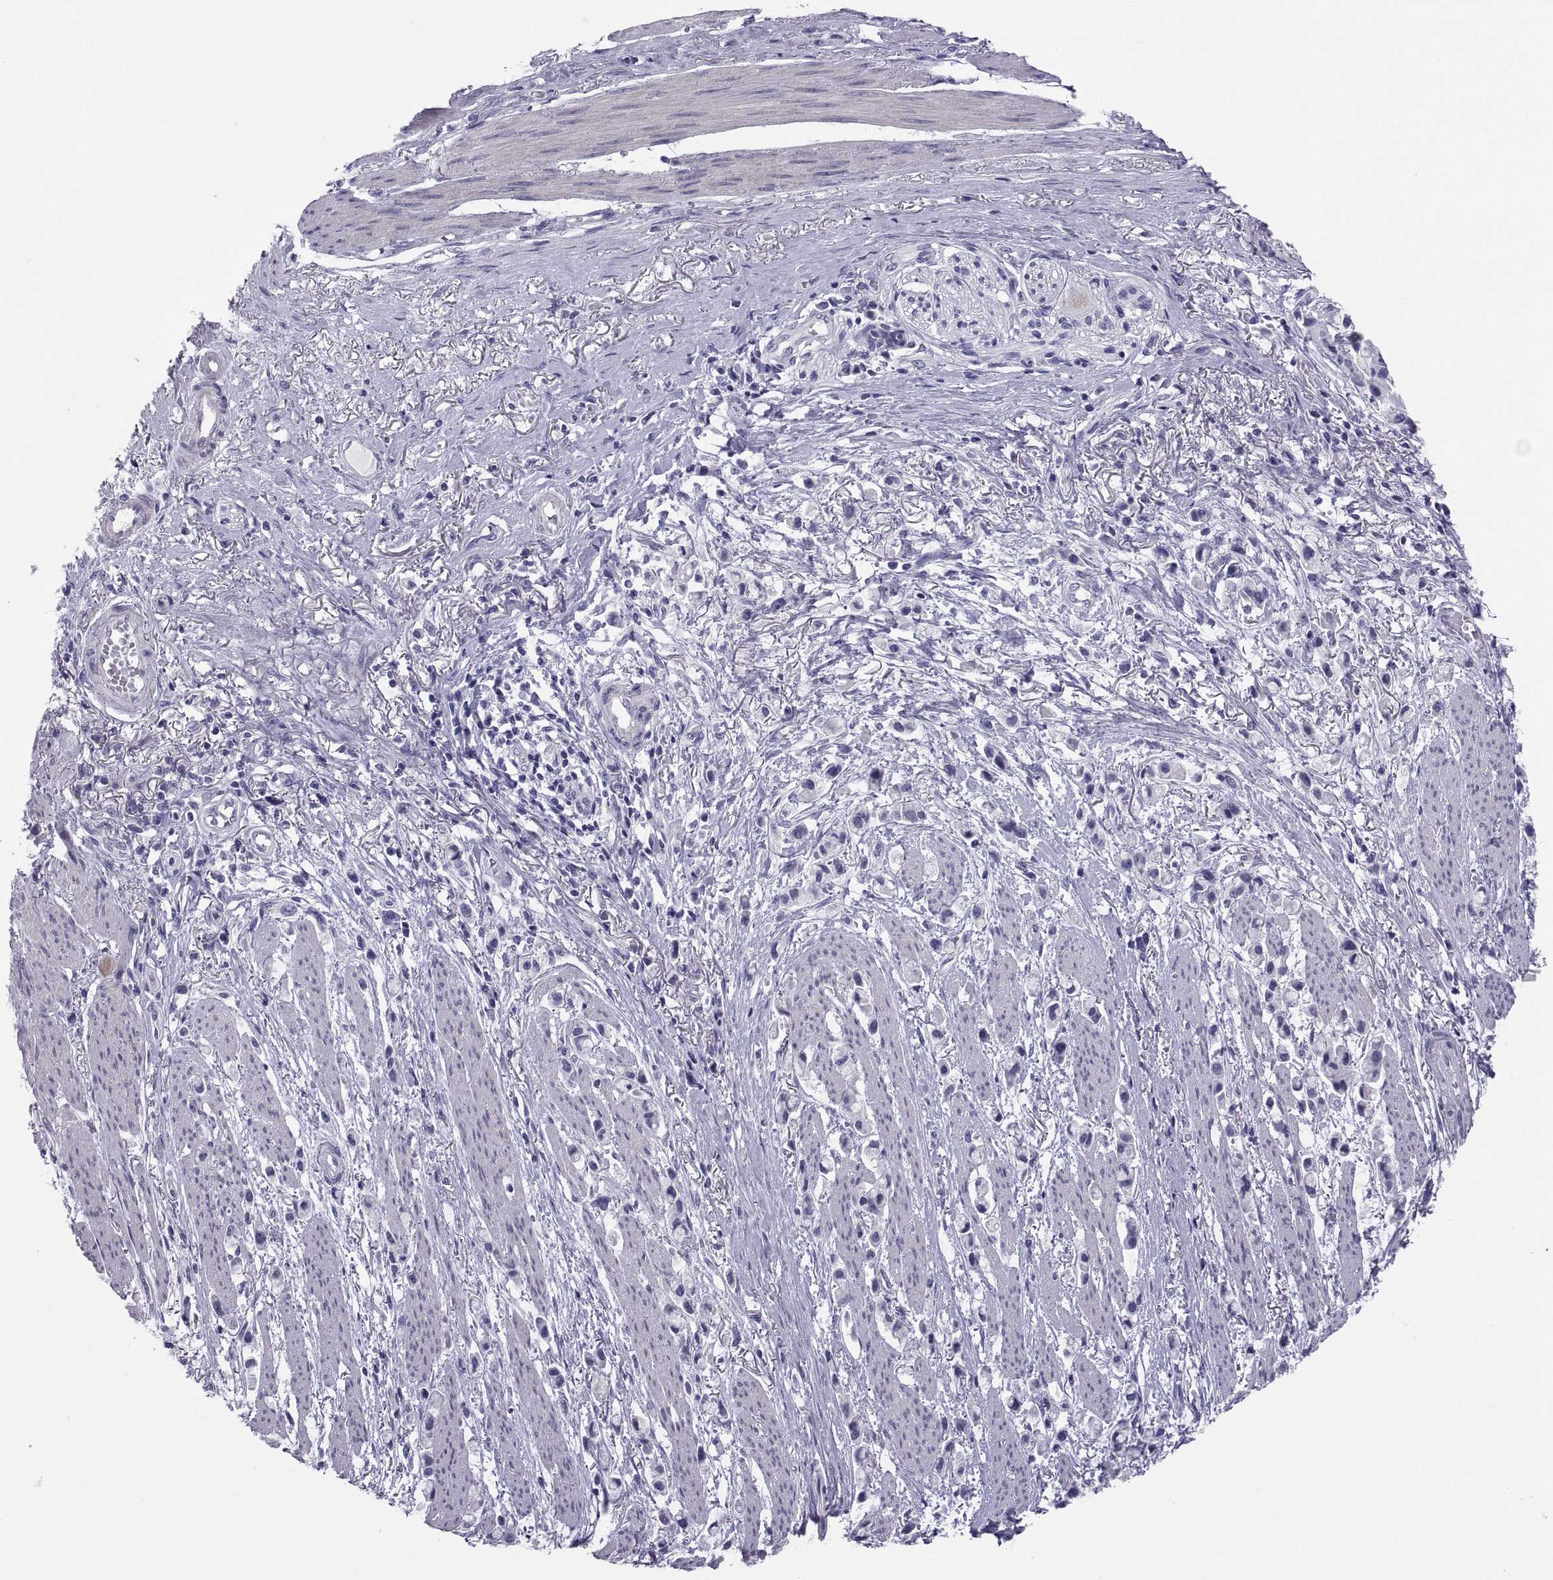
{"staining": {"intensity": "negative", "quantity": "none", "location": "none"}, "tissue": "stomach cancer", "cell_type": "Tumor cells", "image_type": "cancer", "snomed": [{"axis": "morphology", "description": "Adenocarcinoma, NOS"}, {"axis": "topography", "description": "Stomach"}], "caption": "Tumor cells are negative for protein expression in human stomach cancer.", "gene": "RNASE12", "patient": {"sex": "female", "age": 81}}